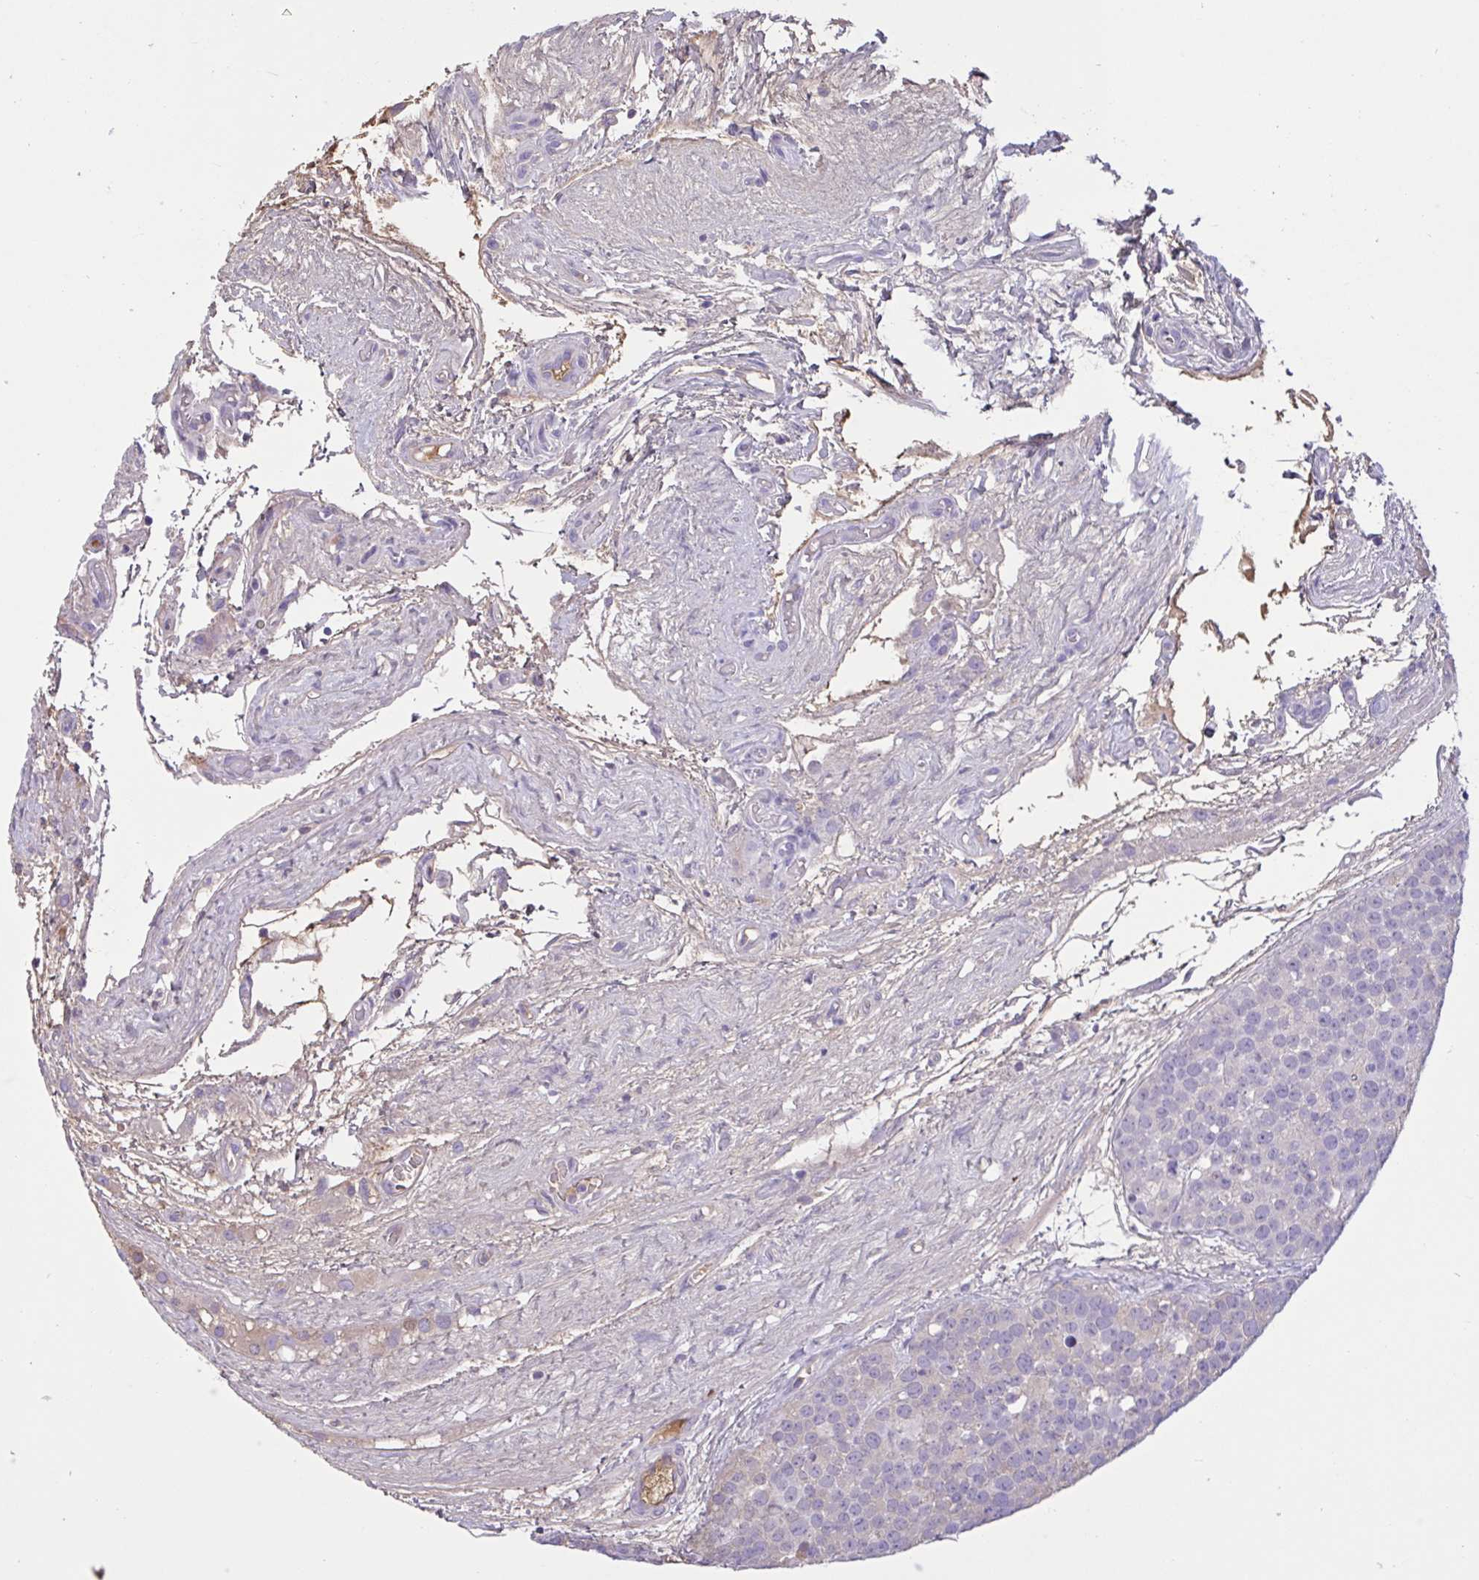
{"staining": {"intensity": "negative", "quantity": "none", "location": "none"}, "tissue": "testis cancer", "cell_type": "Tumor cells", "image_type": "cancer", "snomed": [{"axis": "morphology", "description": "Seminoma, NOS"}, {"axis": "topography", "description": "Testis"}], "caption": "Immunohistochemical staining of testis cancer (seminoma) demonstrates no significant positivity in tumor cells. Nuclei are stained in blue.", "gene": "LARGE2", "patient": {"sex": "male", "age": 71}}